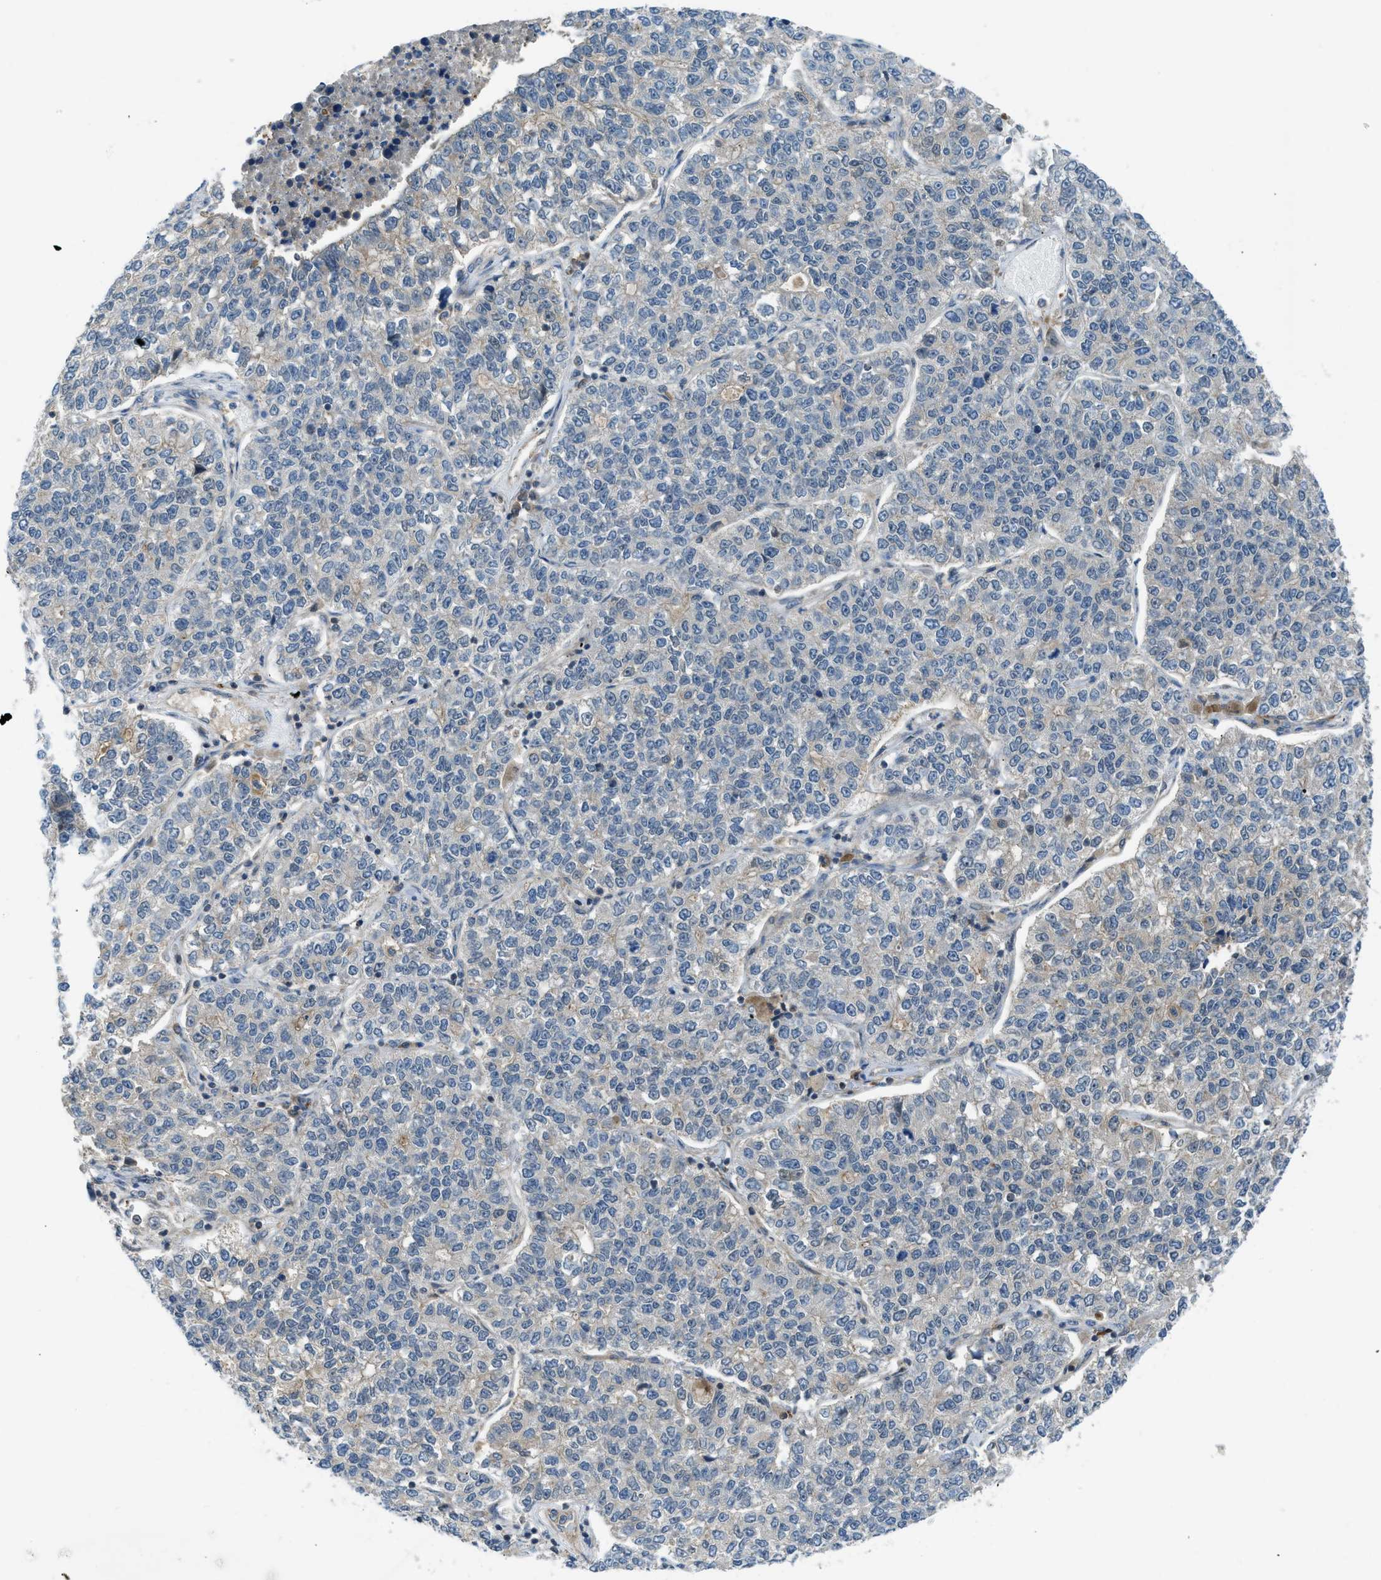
{"staining": {"intensity": "negative", "quantity": "none", "location": "none"}, "tissue": "lung cancer", "cell_type": "Tumor cells", "image_type": "cancer", "snomed": [{"axis": "morphology", "description": "Adenocarcinoma, NOS"}, {"axis": "topography", "description": "Lung"}], "caption": "Immunohistochemical staining of human lung cancer (adenocarcinoma) displays no significant positivity in tumor cells.", "gene": "SESN2", "patient": {"sex": "male", "age": 49}}